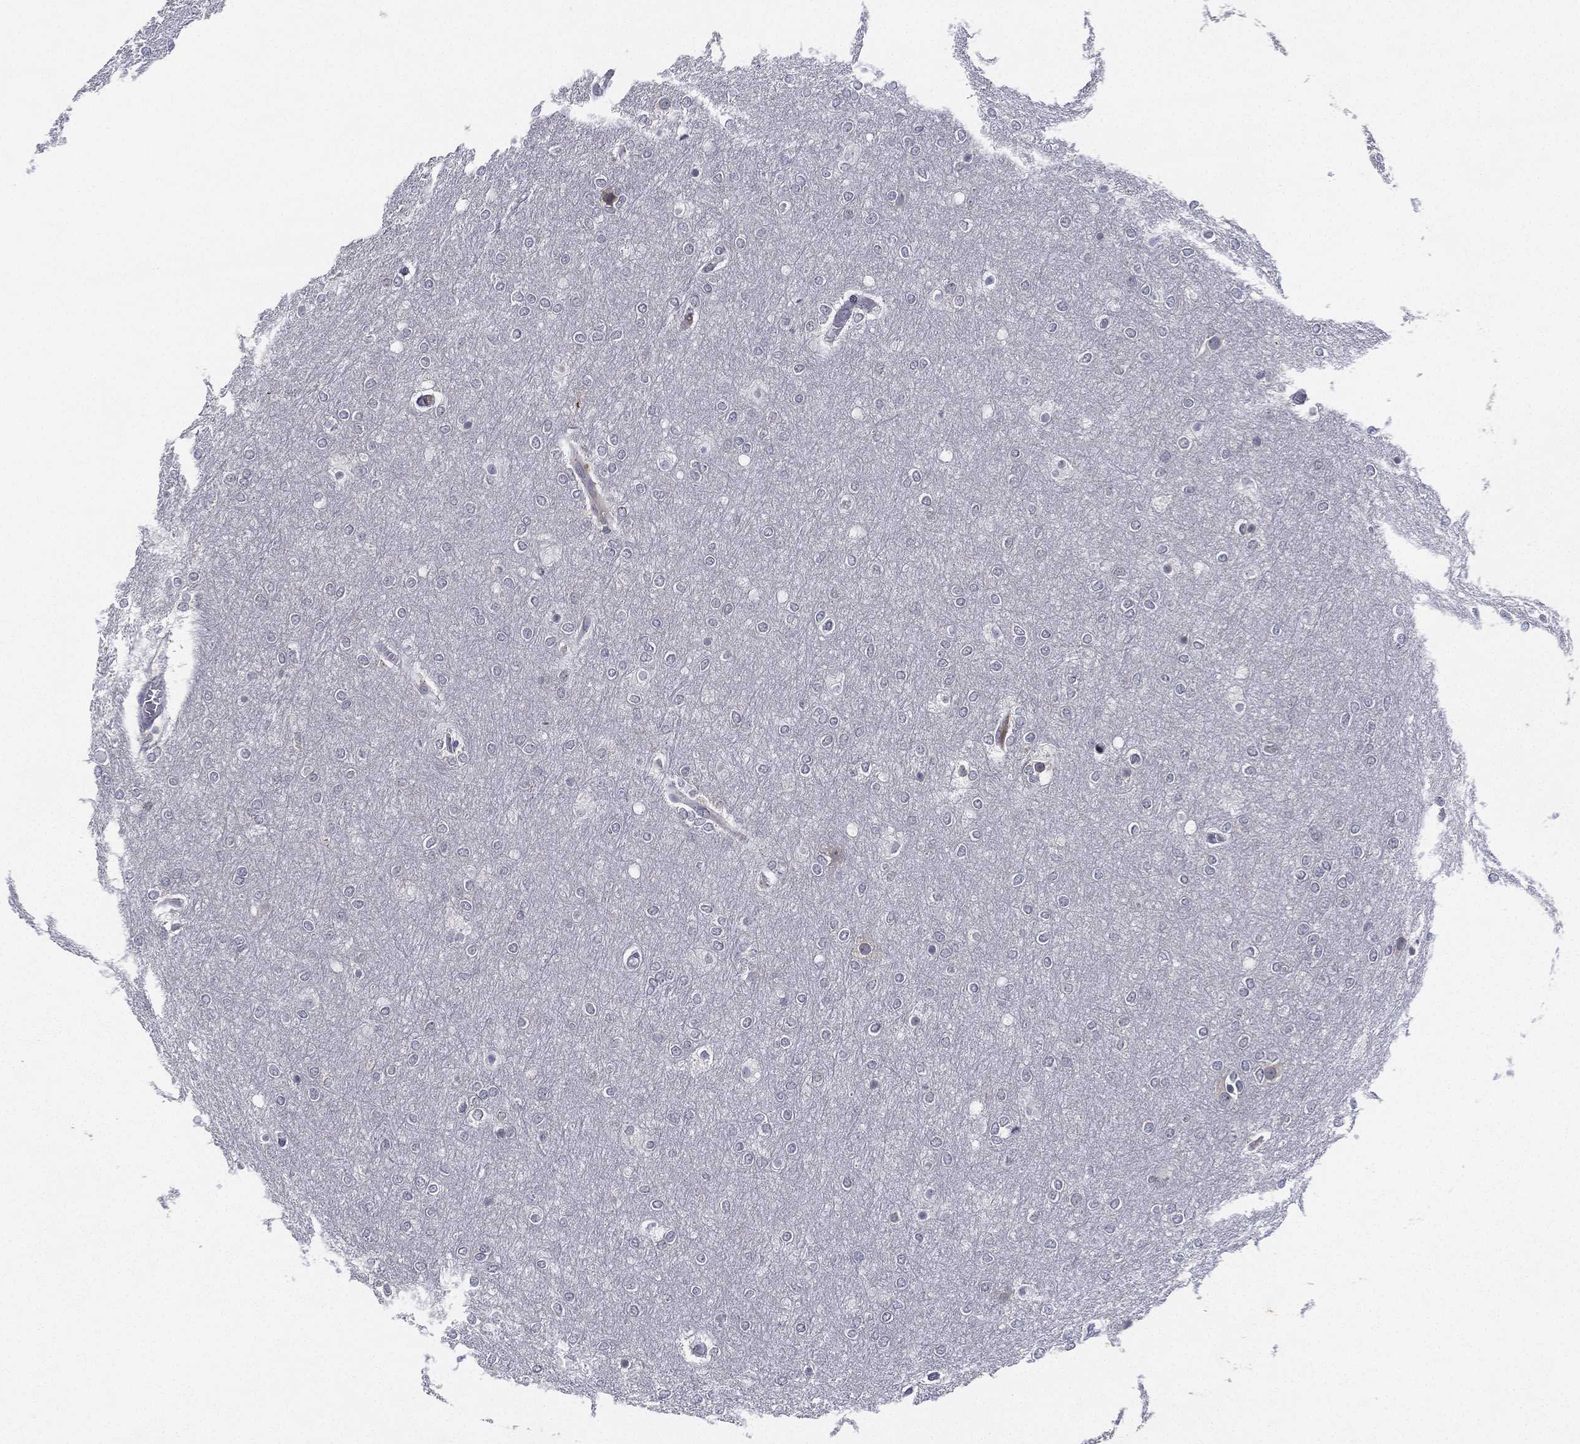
{"staining": {"intensity": "negative", "quantity": "none", "location": "none"}, "tissue": "glioma", "cell_type": "Tumor cells", "image_type": "cancer", "snomed": [{"axis": "morphology", "description": "Glioma, malignant, High grade"}, {"axis": "topography", "description": "Brain"}], "caption": "High power microscopy histopathology image of an immunohistochemistry (IHC) histopathology image of glioma, revealing no significant positivity in tumor cells. (Stains: DAB immunohistochemistry (IHC) with hematoxylin counter stain, Microscopy: brightfield microscopy at high magnification).", "gene": "MS4A8", "patient": {"sex": "female", "age": 61}}